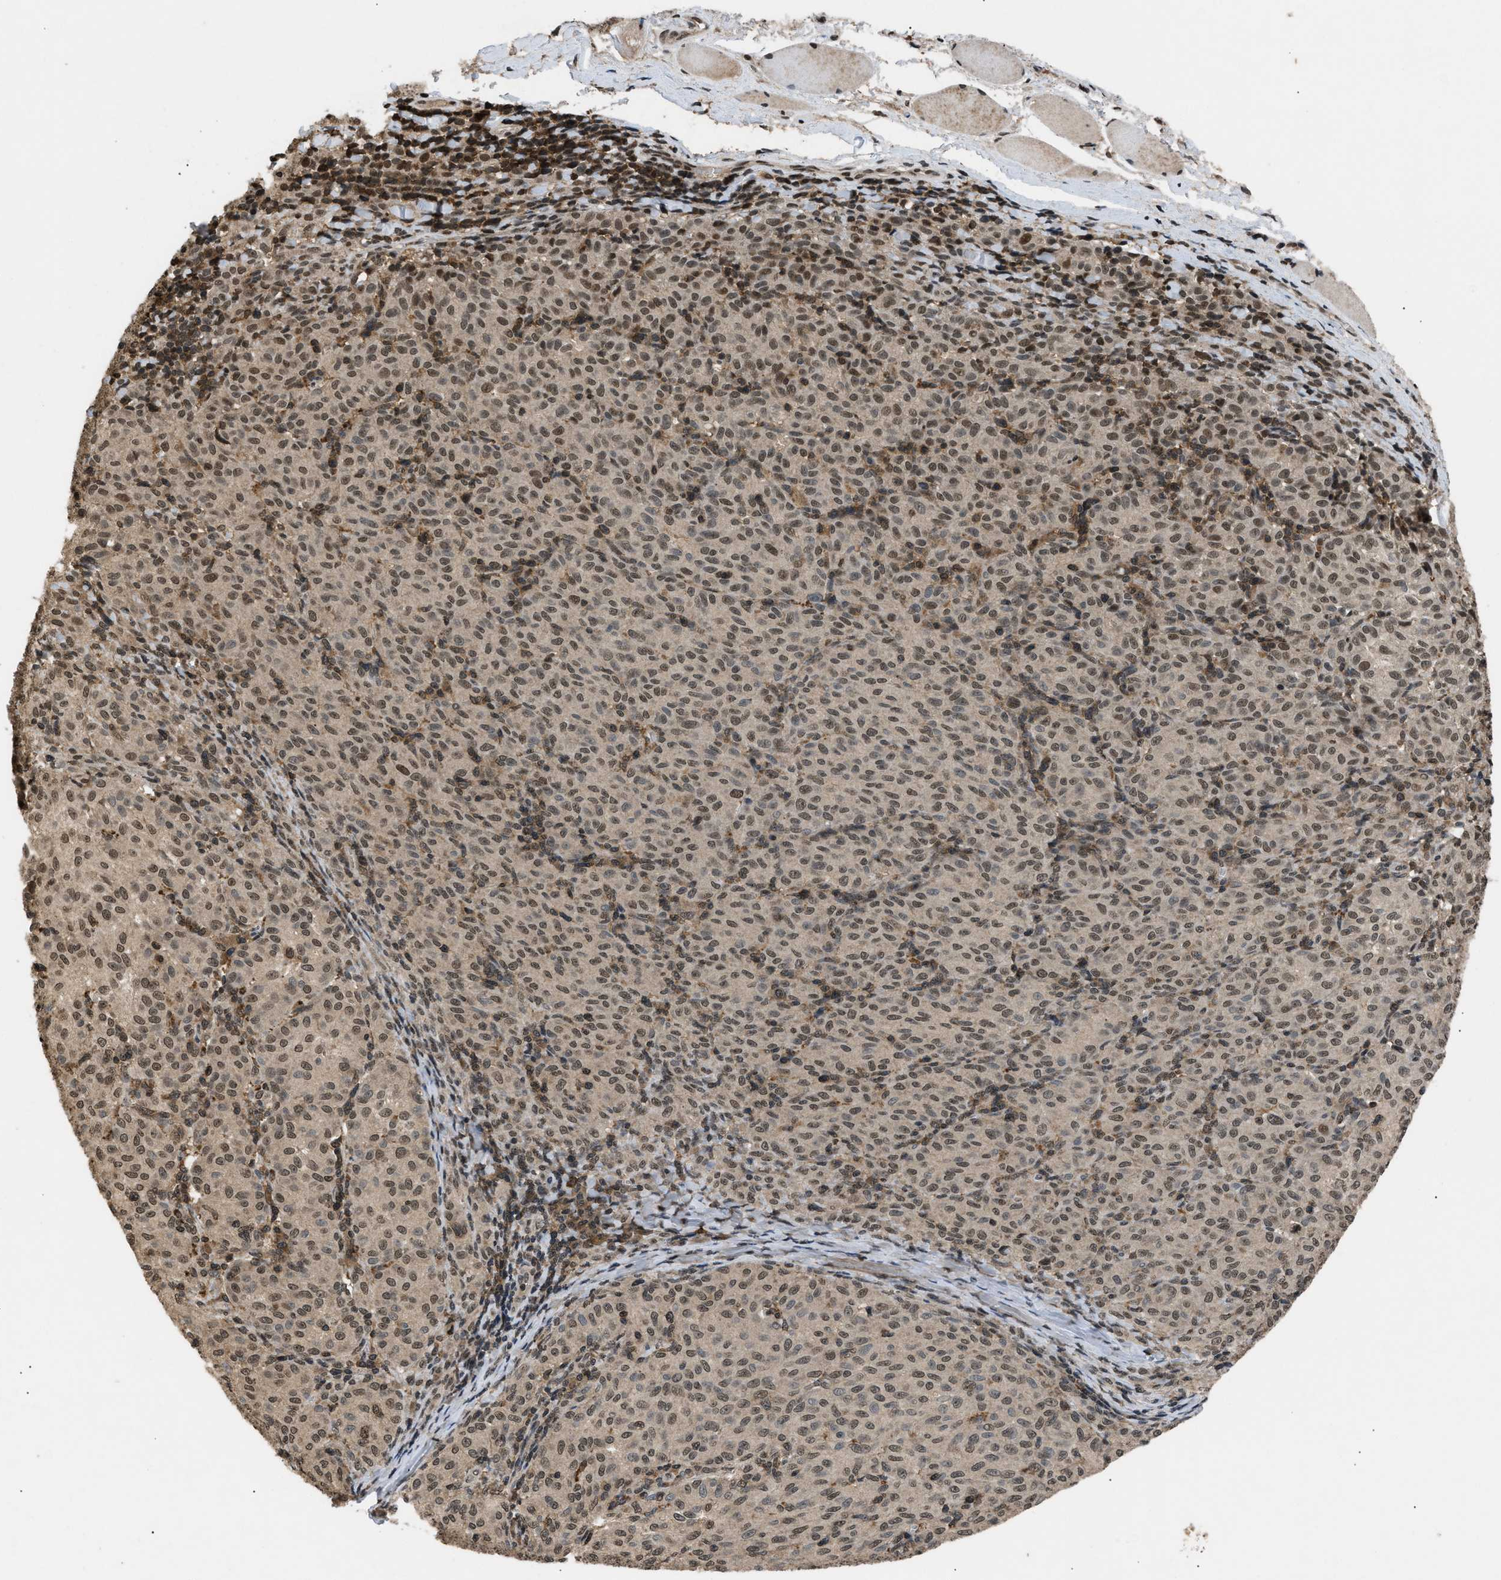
{"staining": {"intensity": "moderate", "quantity": ">75%", "location": "nuclear"}, "tissue": "melanoma", "cell_type": "Tumor cells", "image_type": "cancer", "snomed": [{"axis": "morphology", "description": "Malignant melanoma, NOS"}, {"axis": "topography", "description": "Skin"}], "caption": "The photomicrograph demonstrates staining of malignant melanoma, revealing moderate nuclear protein positivity (brown color) within tumor cells. Nuclei are stained in blue.", "gene": "RBM5", "patient": {"sex": "female", "age": 72}}